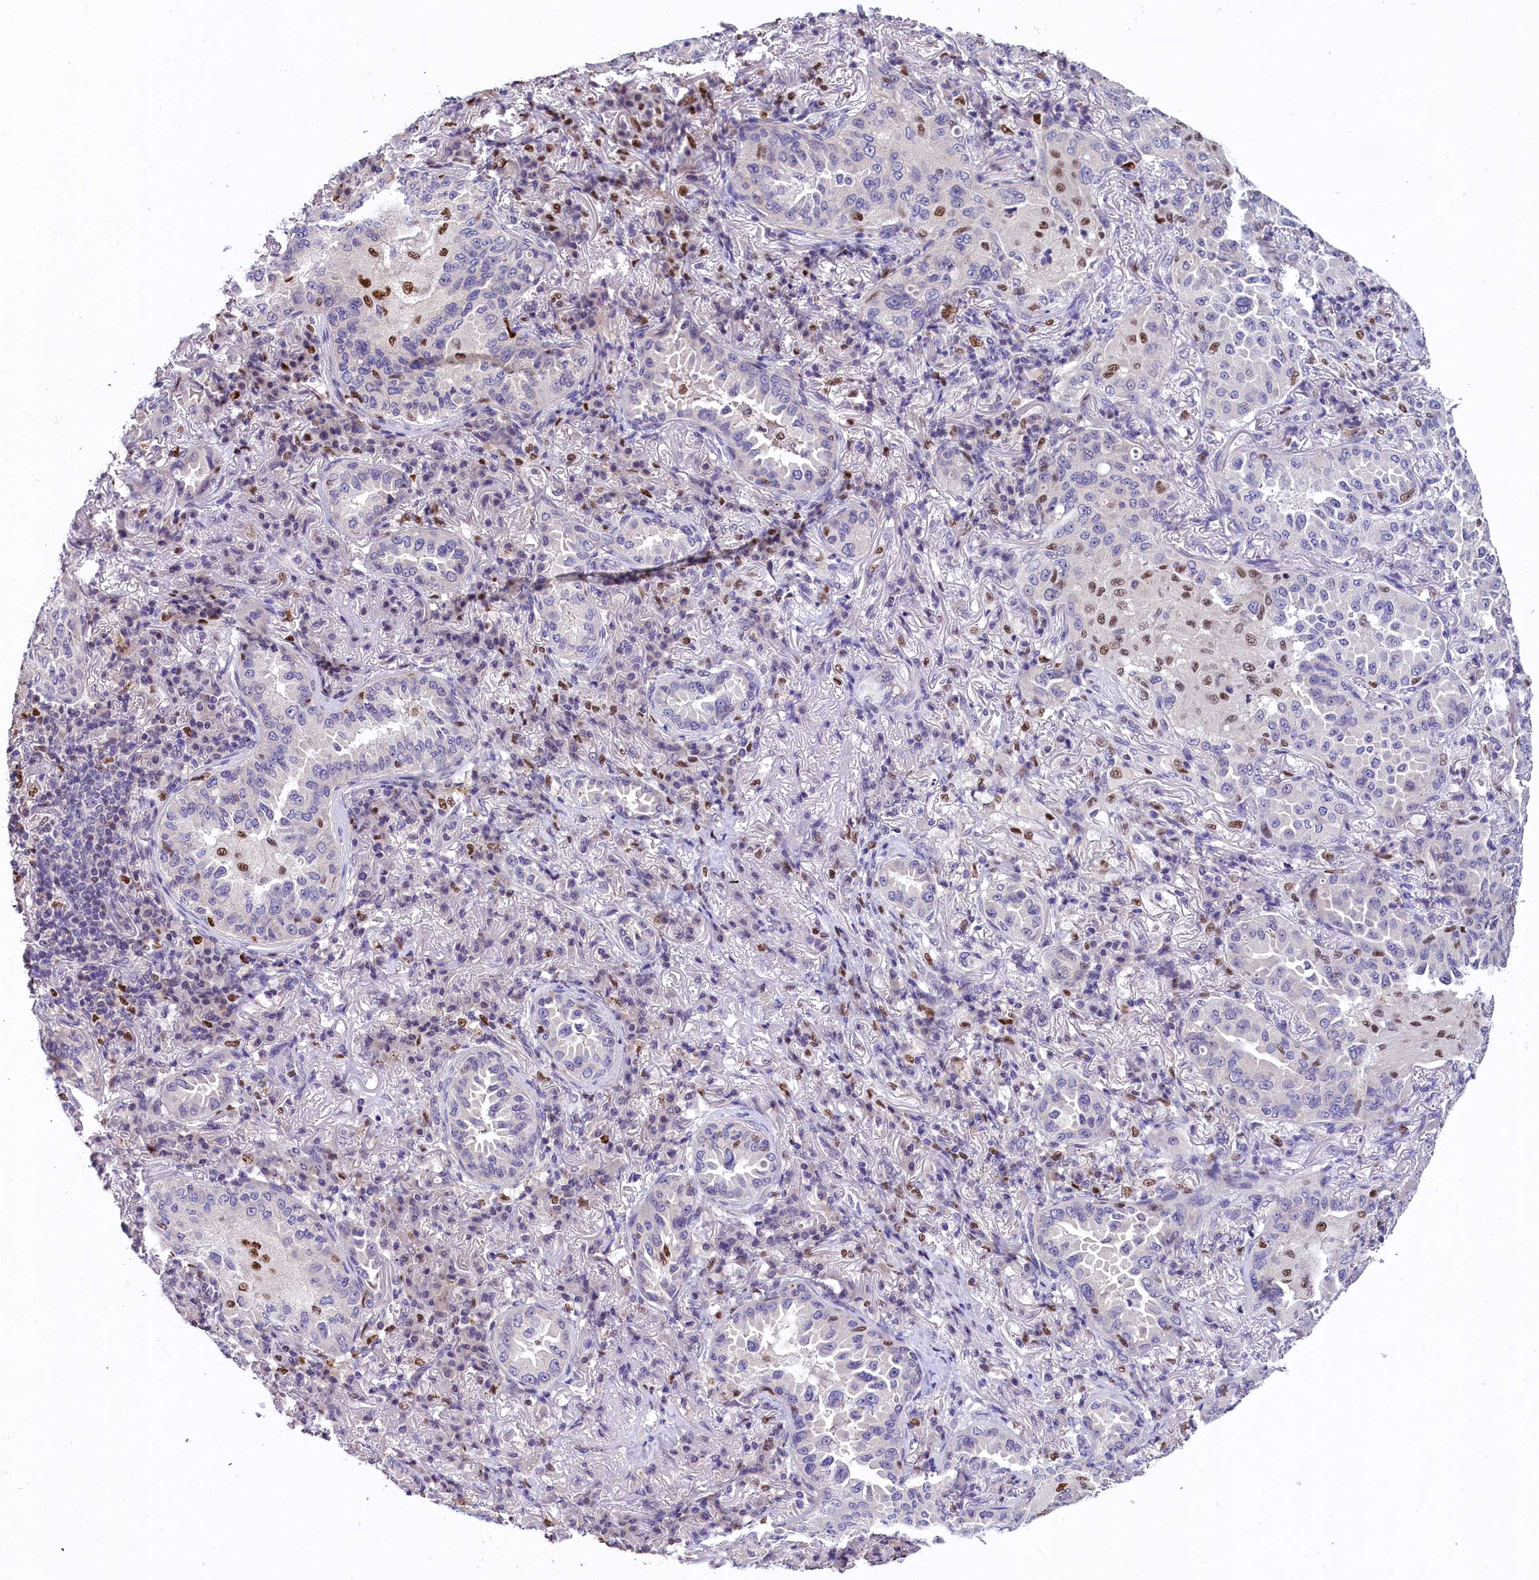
{"staining": {"intensity": "negative", "quantity": "none", "location": "none"}, "tissue": "lung cancer", "cell_type": "Tumor cells", "image_type": "cancer", "snomed": [{"axis": "morphology", "description": "Adenocarcinoma, NOS"}, {"axis": "topography", "description": "Lung"}], "caption": "Lung adenocarcinoma was stained to show a protein in brown. There is no significant staining in tumor cells.", "gene": "BTBD9", "patient": {"sex": "female", "age": 69}}